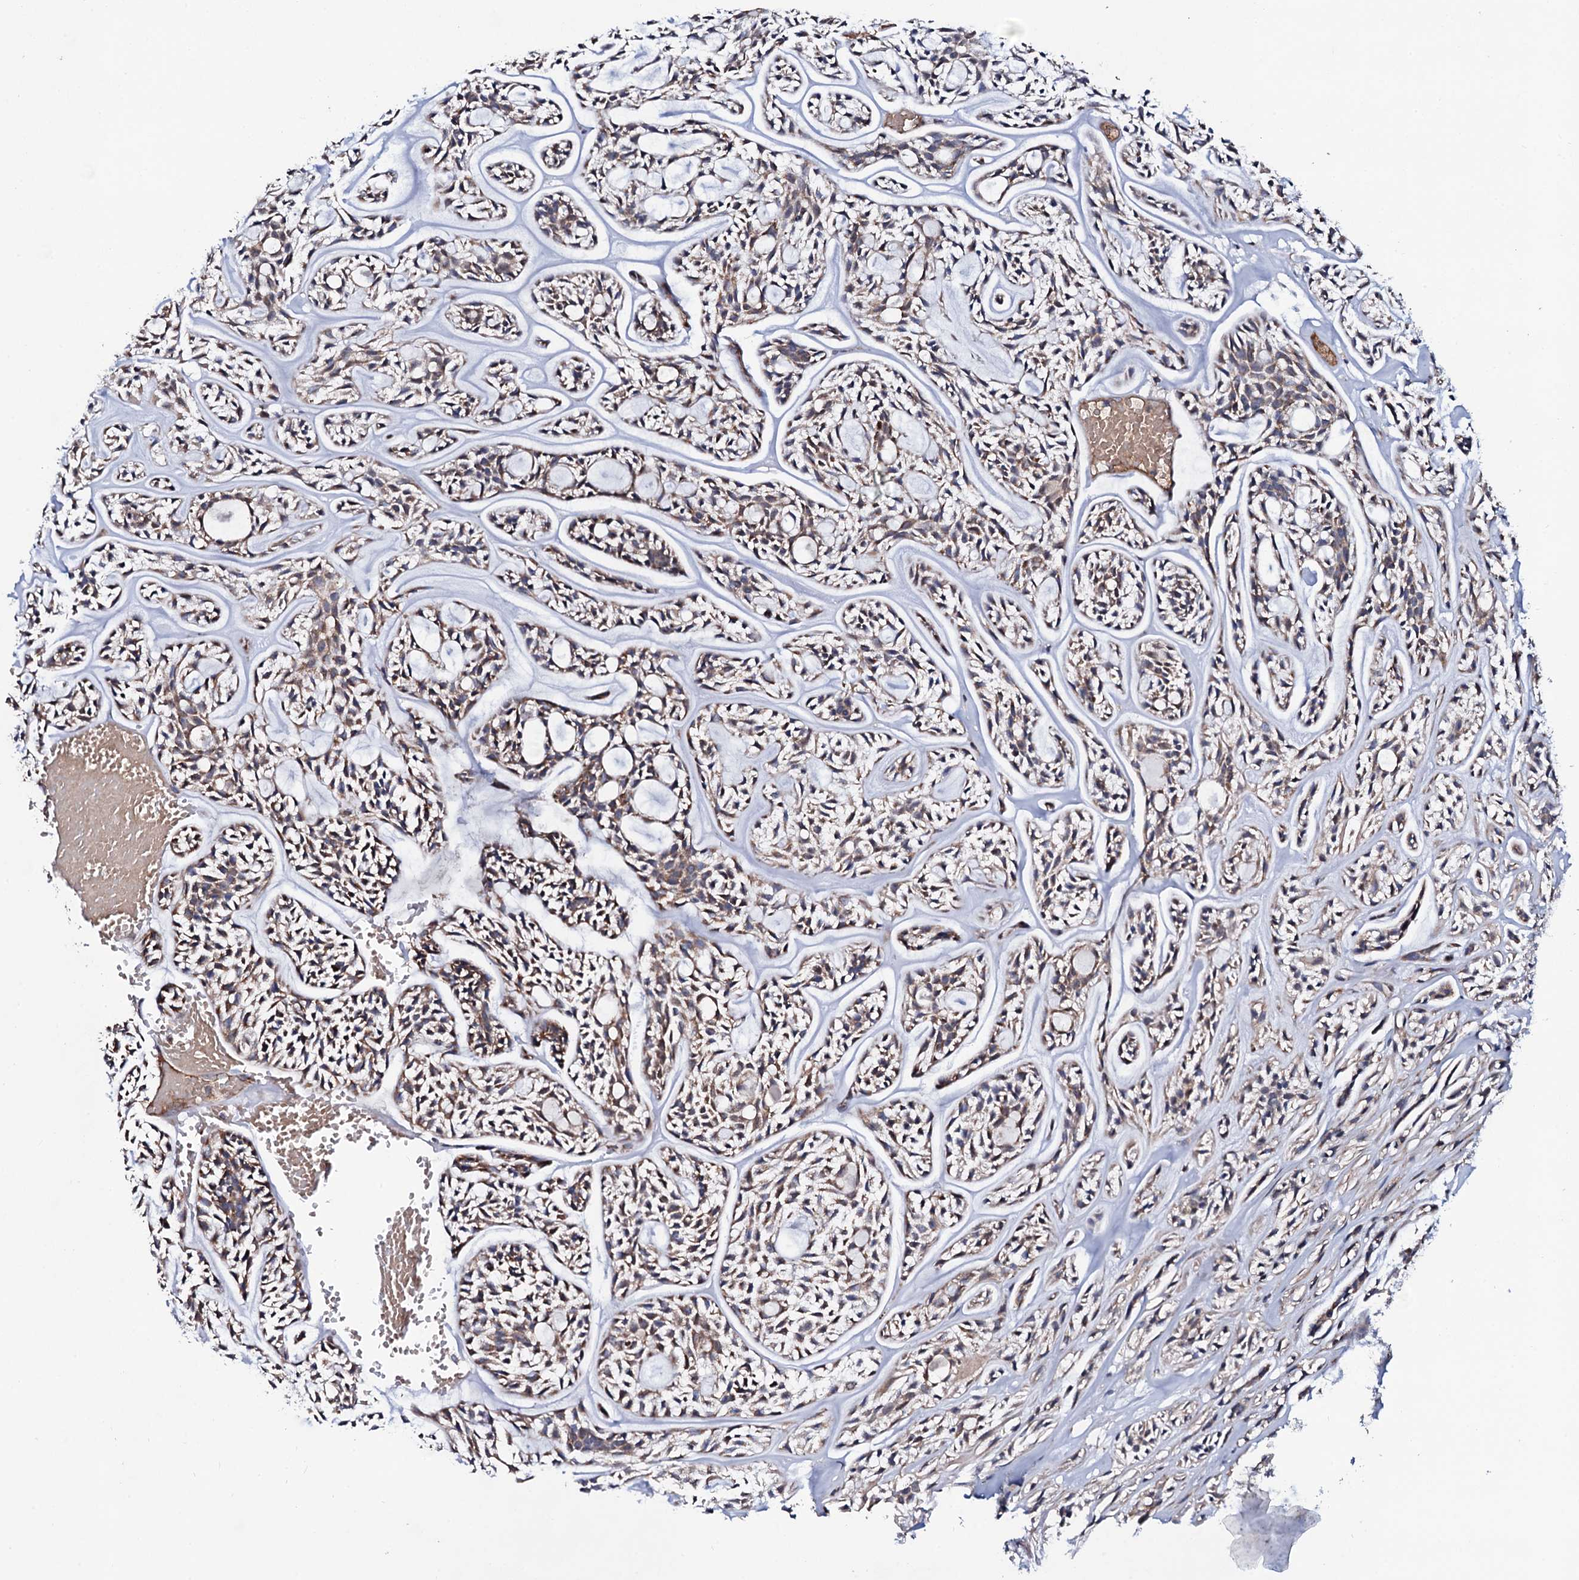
{"staining": {"intensity": "weak", "quantity": "25%-75%", "location": "cytoplasmic/membranous"}, "tissue": "head and neck cancer", "cell_type": "Tumor cells", "image_type": "cancer", "snomed": [{"axis": "morphology", "description": "Adenocarcinoma, NOS"}, {"axis": "topography", "description": "Salivary gland"}, {"axis": "topography", "description": "Head-Neck"}], "caption": "Head and neck cancer (adenocarcinoma) tissue demonstrates weak cytoplasmic/membranous positivity in about 25%-75% of tumor cells The protein of interest is stained brown, and the nuclei are stained in blue (DAB (3,3'-diaminobenzidine) IHC with brightfield microscopy, high magnification).", "gene": "PPP1R3D", "patient": {"sex": "male", "age": 55}}